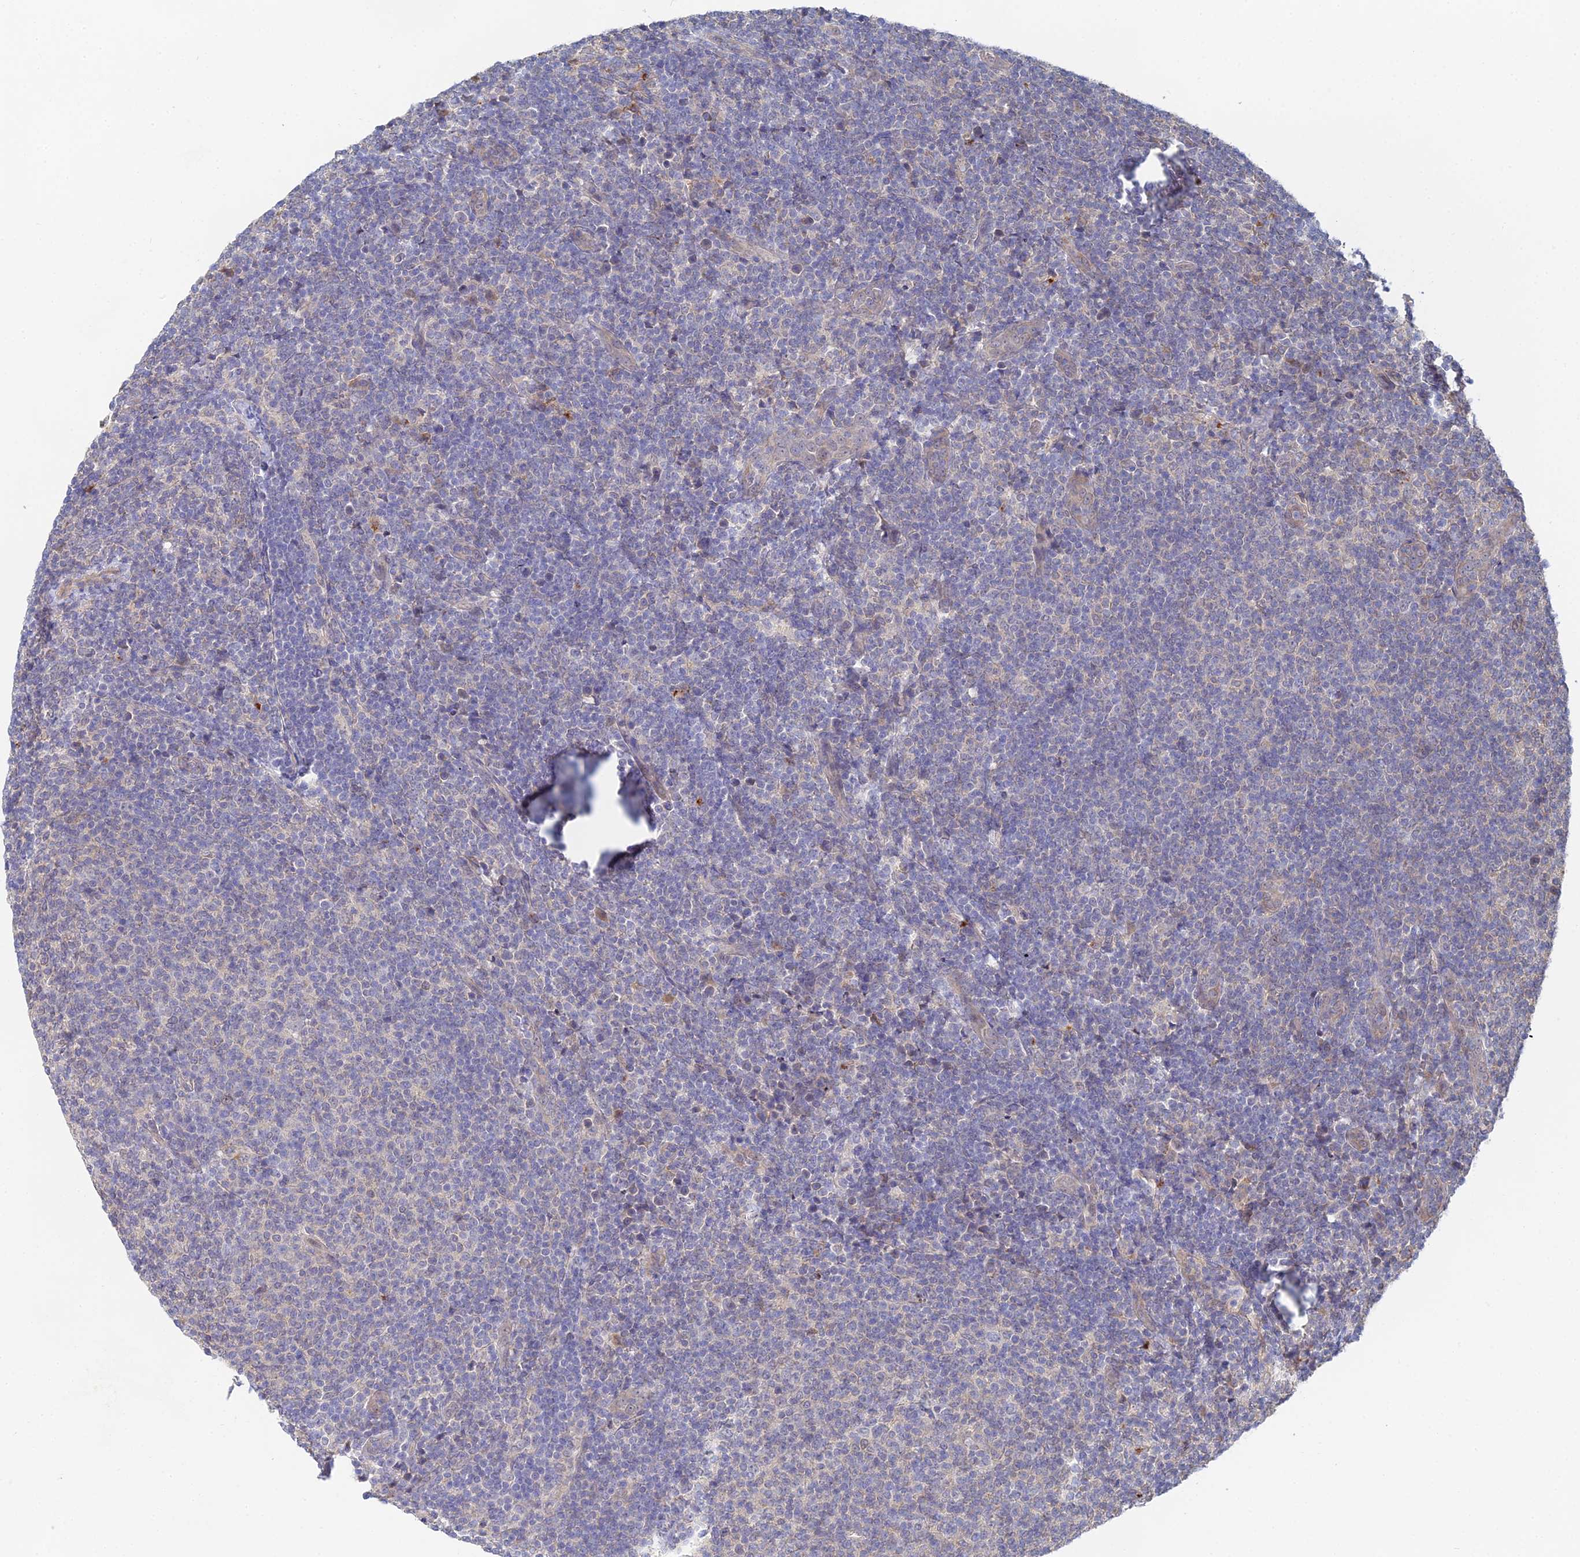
{"staining": {"intensity": "negative", "quantity": "none", "location": "none"}, "tissue": "lymphoma", "cell_type": "Tumor cells", "image_type": "cancer", "snomed": [{"axis": "morphology", "description": "Malignant lymphoma, non-Hodgkin's type, Low grade"}, {"axis": "topography", "description": "Lymph node"}], "caption": "Immunohistochemistry (IHC) image of low-grade malignant lymphoma, non-Hodgkin's type stained for a protein (brown), which reveals no expression in tumor cells. Brightfield microscopy of immunohistochemistry (IHC) stained with DAB (3,3'-diaminobenzidine) (brown) and hematoxylin (blue), captured at high magnification.", "gene": "DNAH14", "patient": {"sex": "male", "age": 66}}